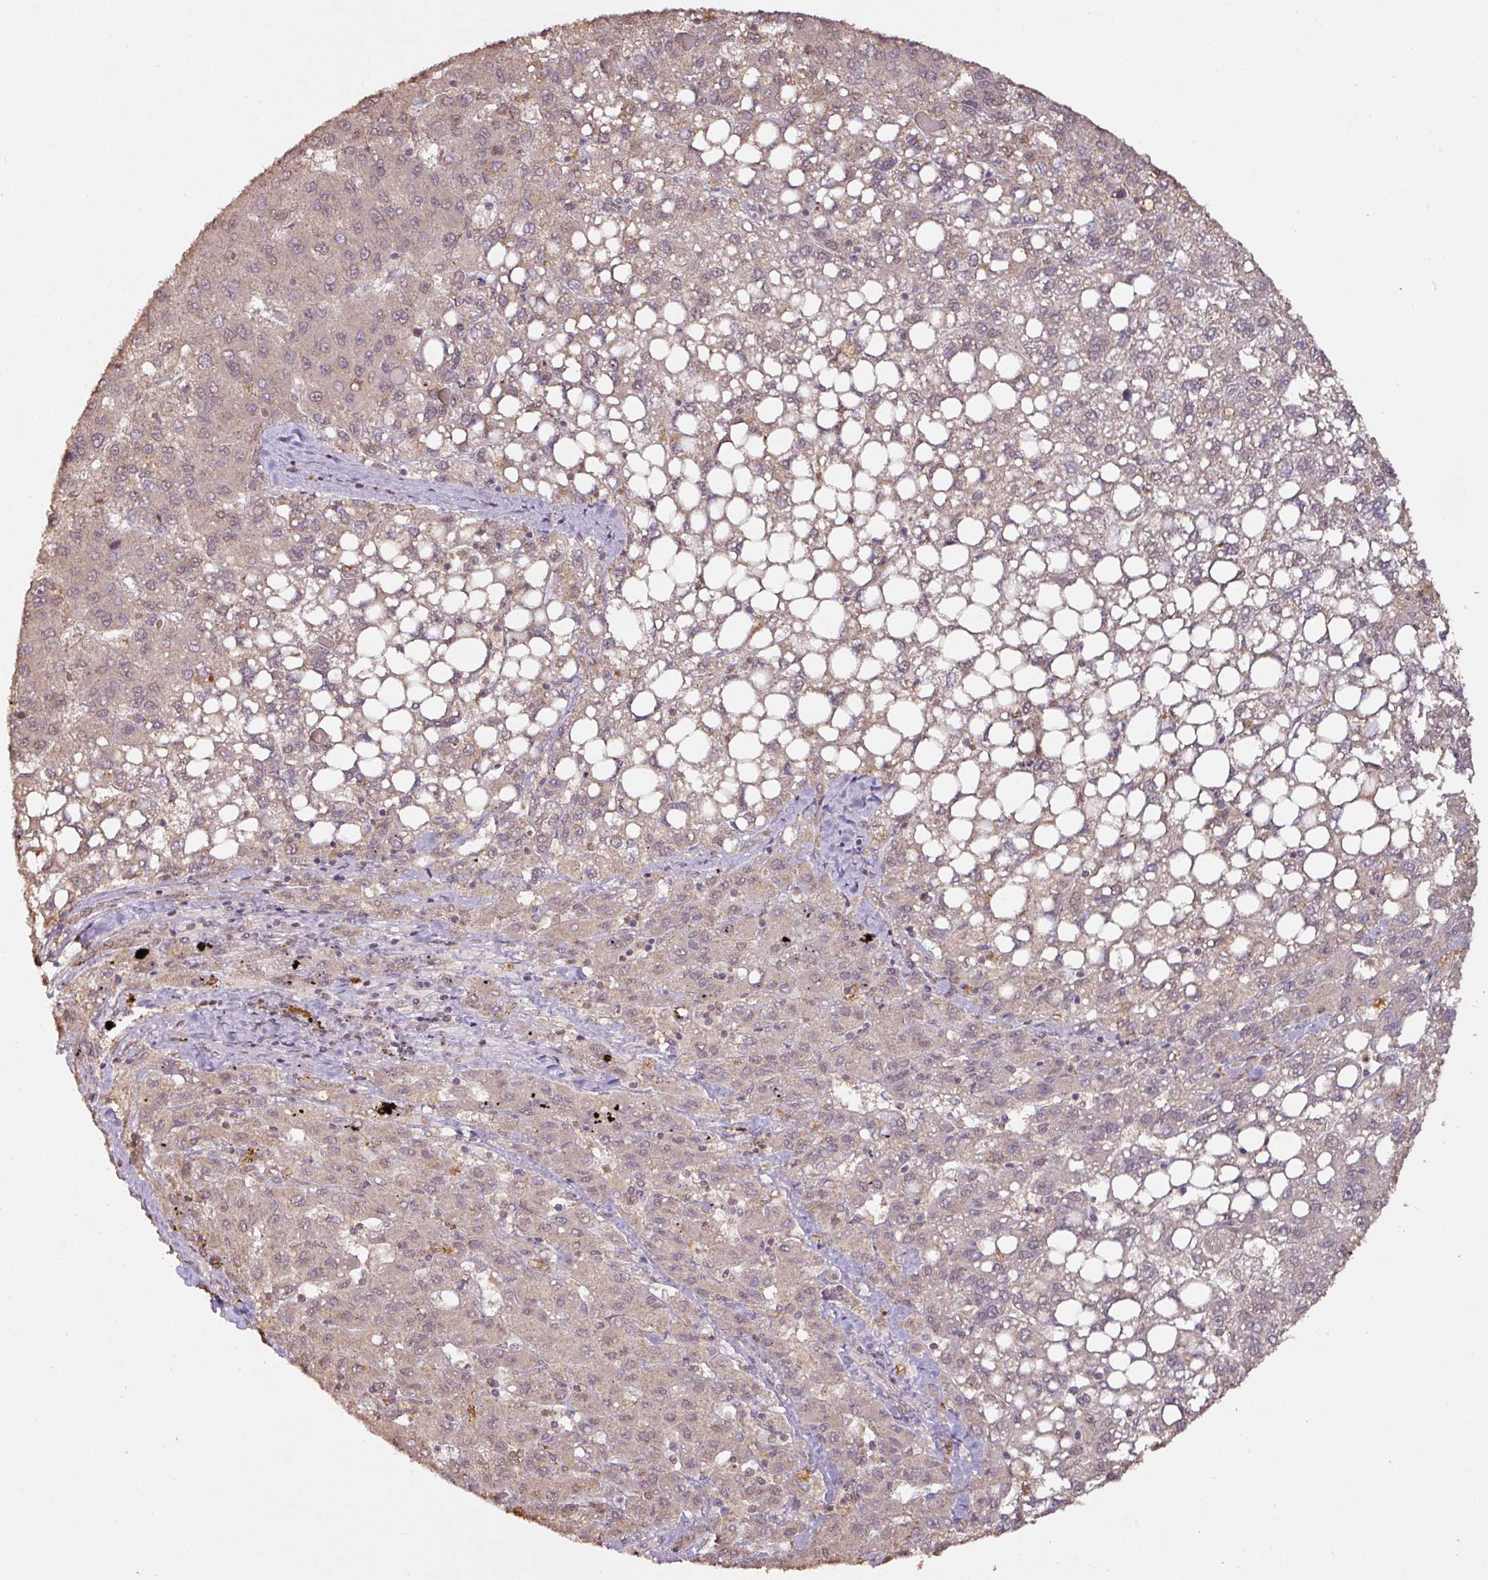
{"staining": {"intensity": "weak", "quantity": ">75%", "location": "cytoplasmic/membranous,nuclear"}, "tissue": "liver cancer", "cell_type": "Tumor cells", "image_type": "cancer", "snomed": [{"axis": "morphology", "description": "Carcinoma, Hepatocellular, NOS"}, {"axis": "topography", "description": "Liver"}], "caption": "Tumor cells display low levels of weak cytoplasmic/membranous and nuclear staining in about >75% of cells in liver cancer (hepatocellular carcinoma).", "gene": "RPL38", "patient": {"sex": "female", "age": 82}}